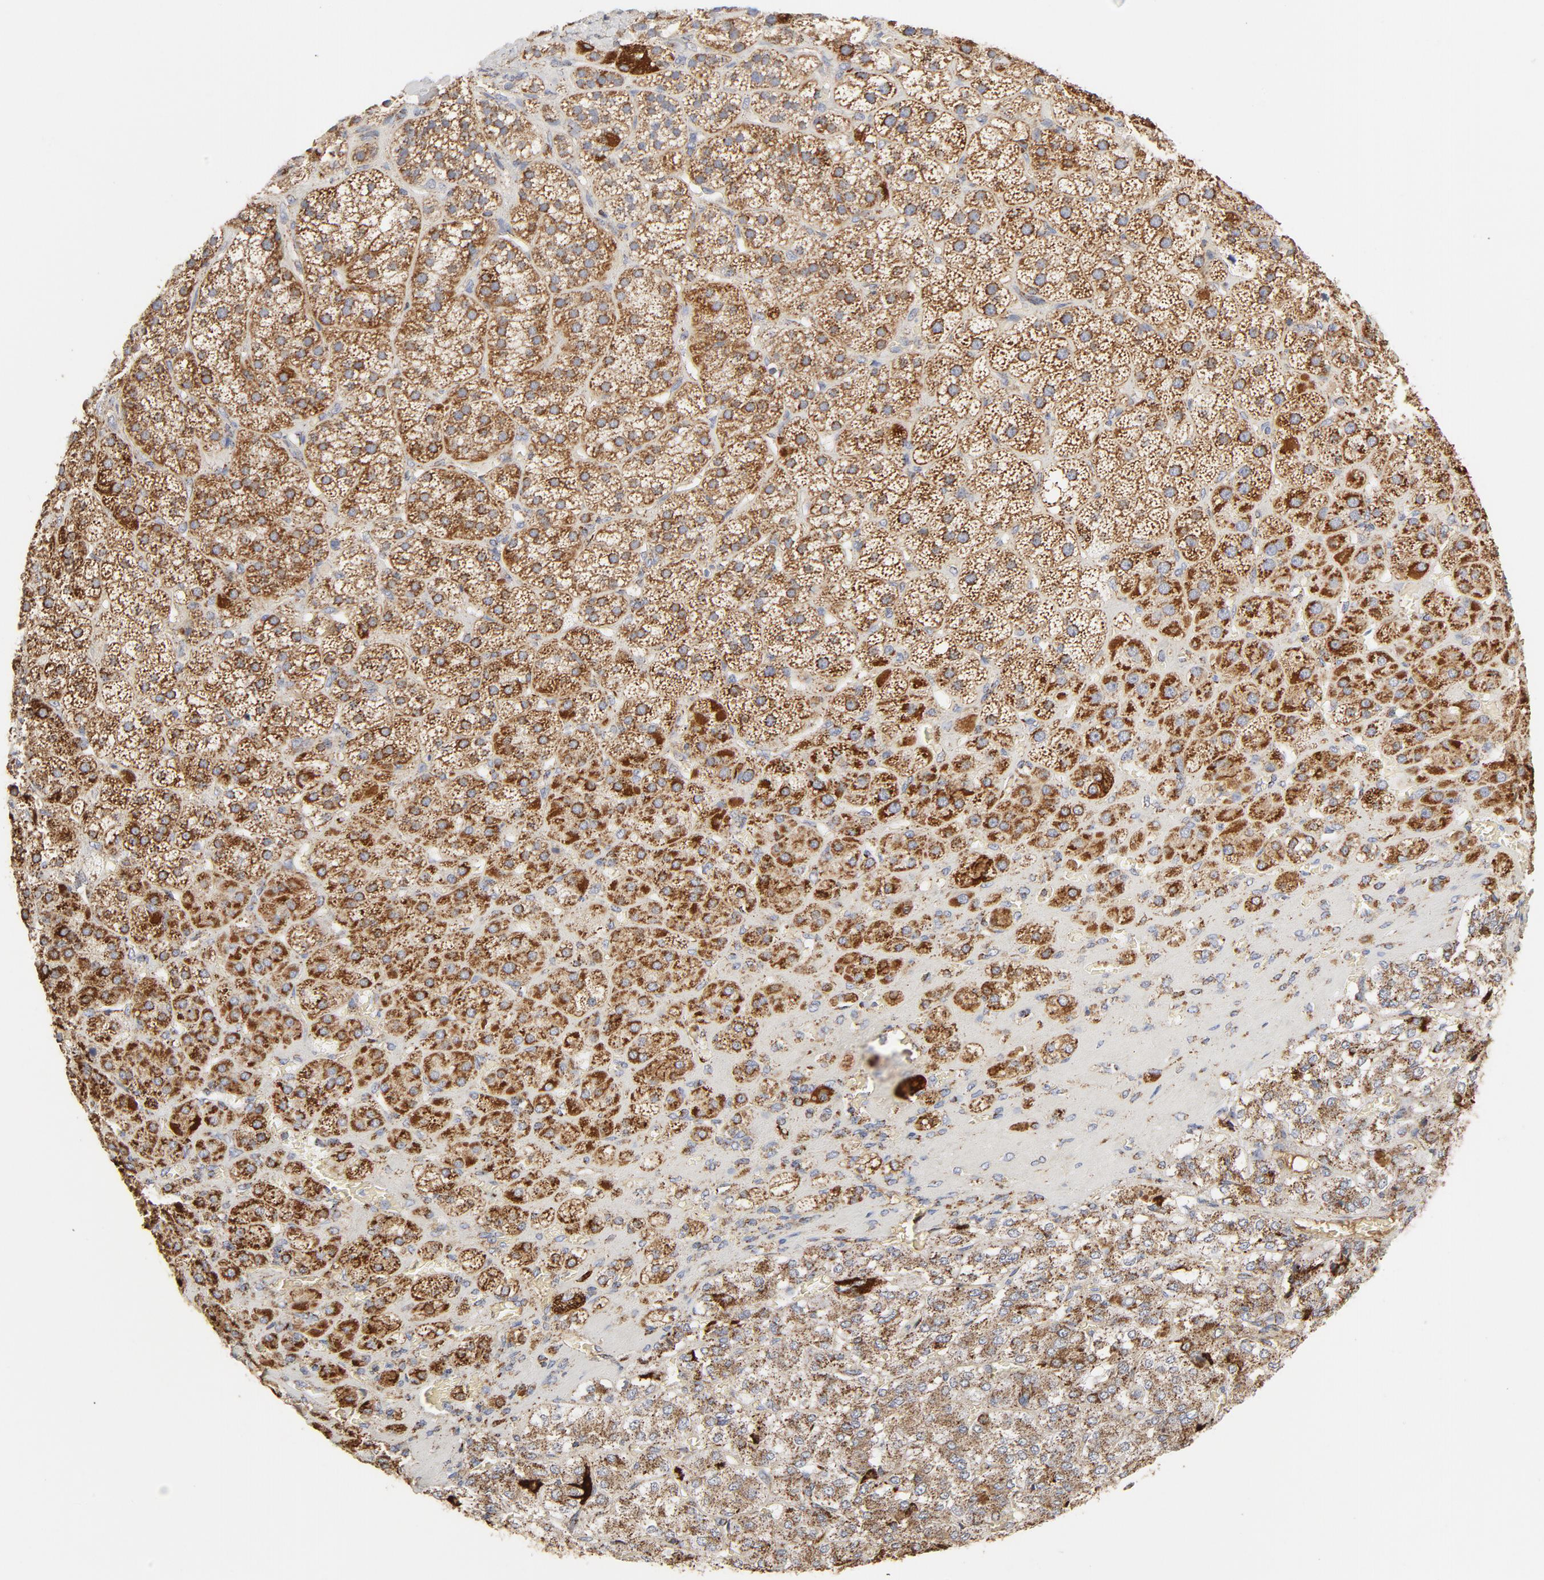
{"staining": {"intensity": "strong", "quantity": ">75%", "location": "cytoplasmic/membranous"}, "tissue": "adrenal gland", "cell_type": "Glandular cells", "image_type": "normal", "snomed": [{"axis": "morphology", "description": "Normal tissue, NOS"}, {"axis": "topography", "description": "Adrenal gland"}], "caption": "Protein expression analysis of normal human adrenal gland reveals strong cytoplasmic/membranous positivity in about >75% of glandular cells. Using DAB (3,3'-diaminobenzidine) (brown) and hematoxylin (blue) stains, captured at high magnification using brightfield microscopy.", "gene": "PCNX4", "patient": {"sex": "female", "age": 71}}